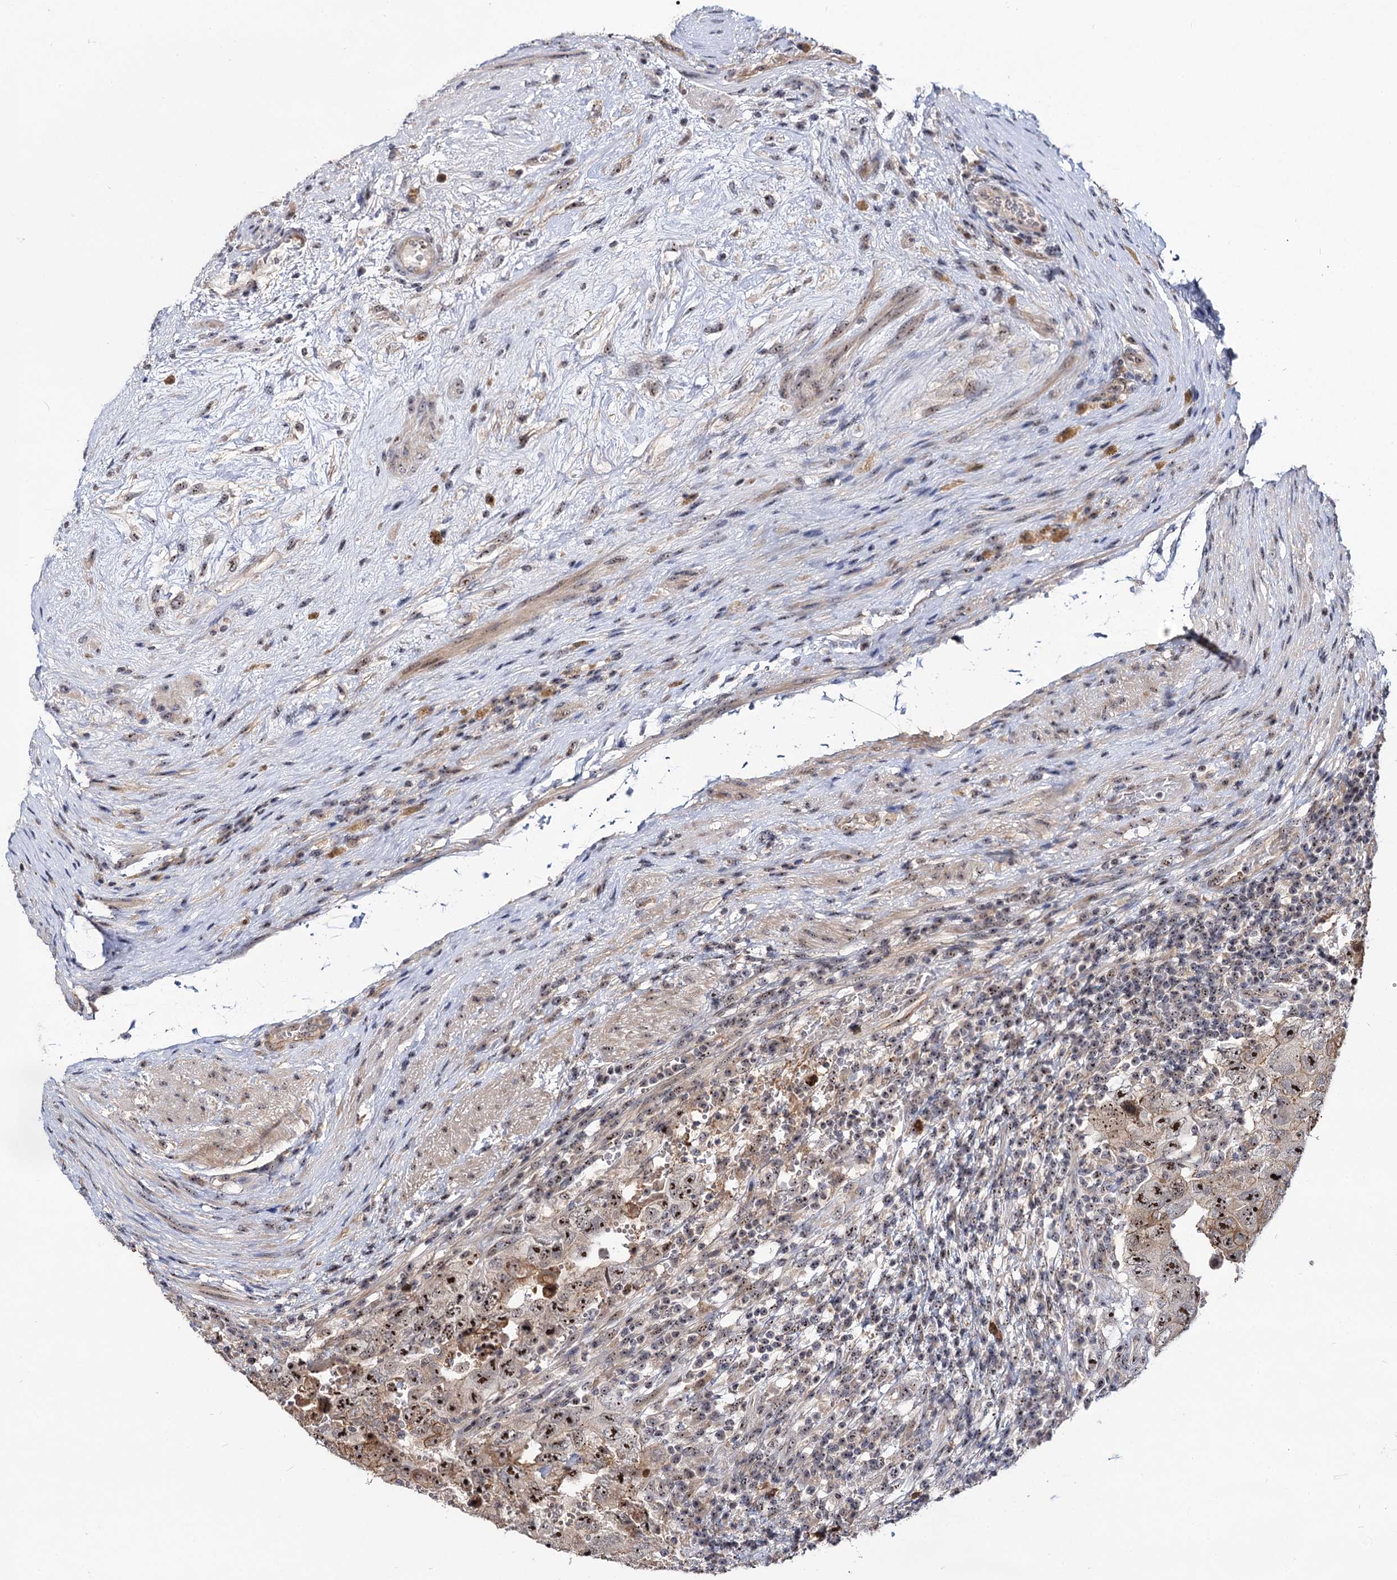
{"staining": {"intensity": "strong", "quantity": ">75%", "location": "nuclear"}, "tissue": "testis cancer", "cell_type": "Tumor cells", "image_type": "cancer", "snomed": [{"axis": "morphology", "description": "Carcinoma, Embryonal, NOS"}, {"axis": "topography", "description": "Testis"}], "caption": "Immunohistochemistry (IHC) (DAB) staining of human embryonal carcinoma (testis) exhibits strong nuclear protein expression in about >75% of tumor cells.", "gene": "SUPT20H", "patient": {"sex": "male", "age": 26}}